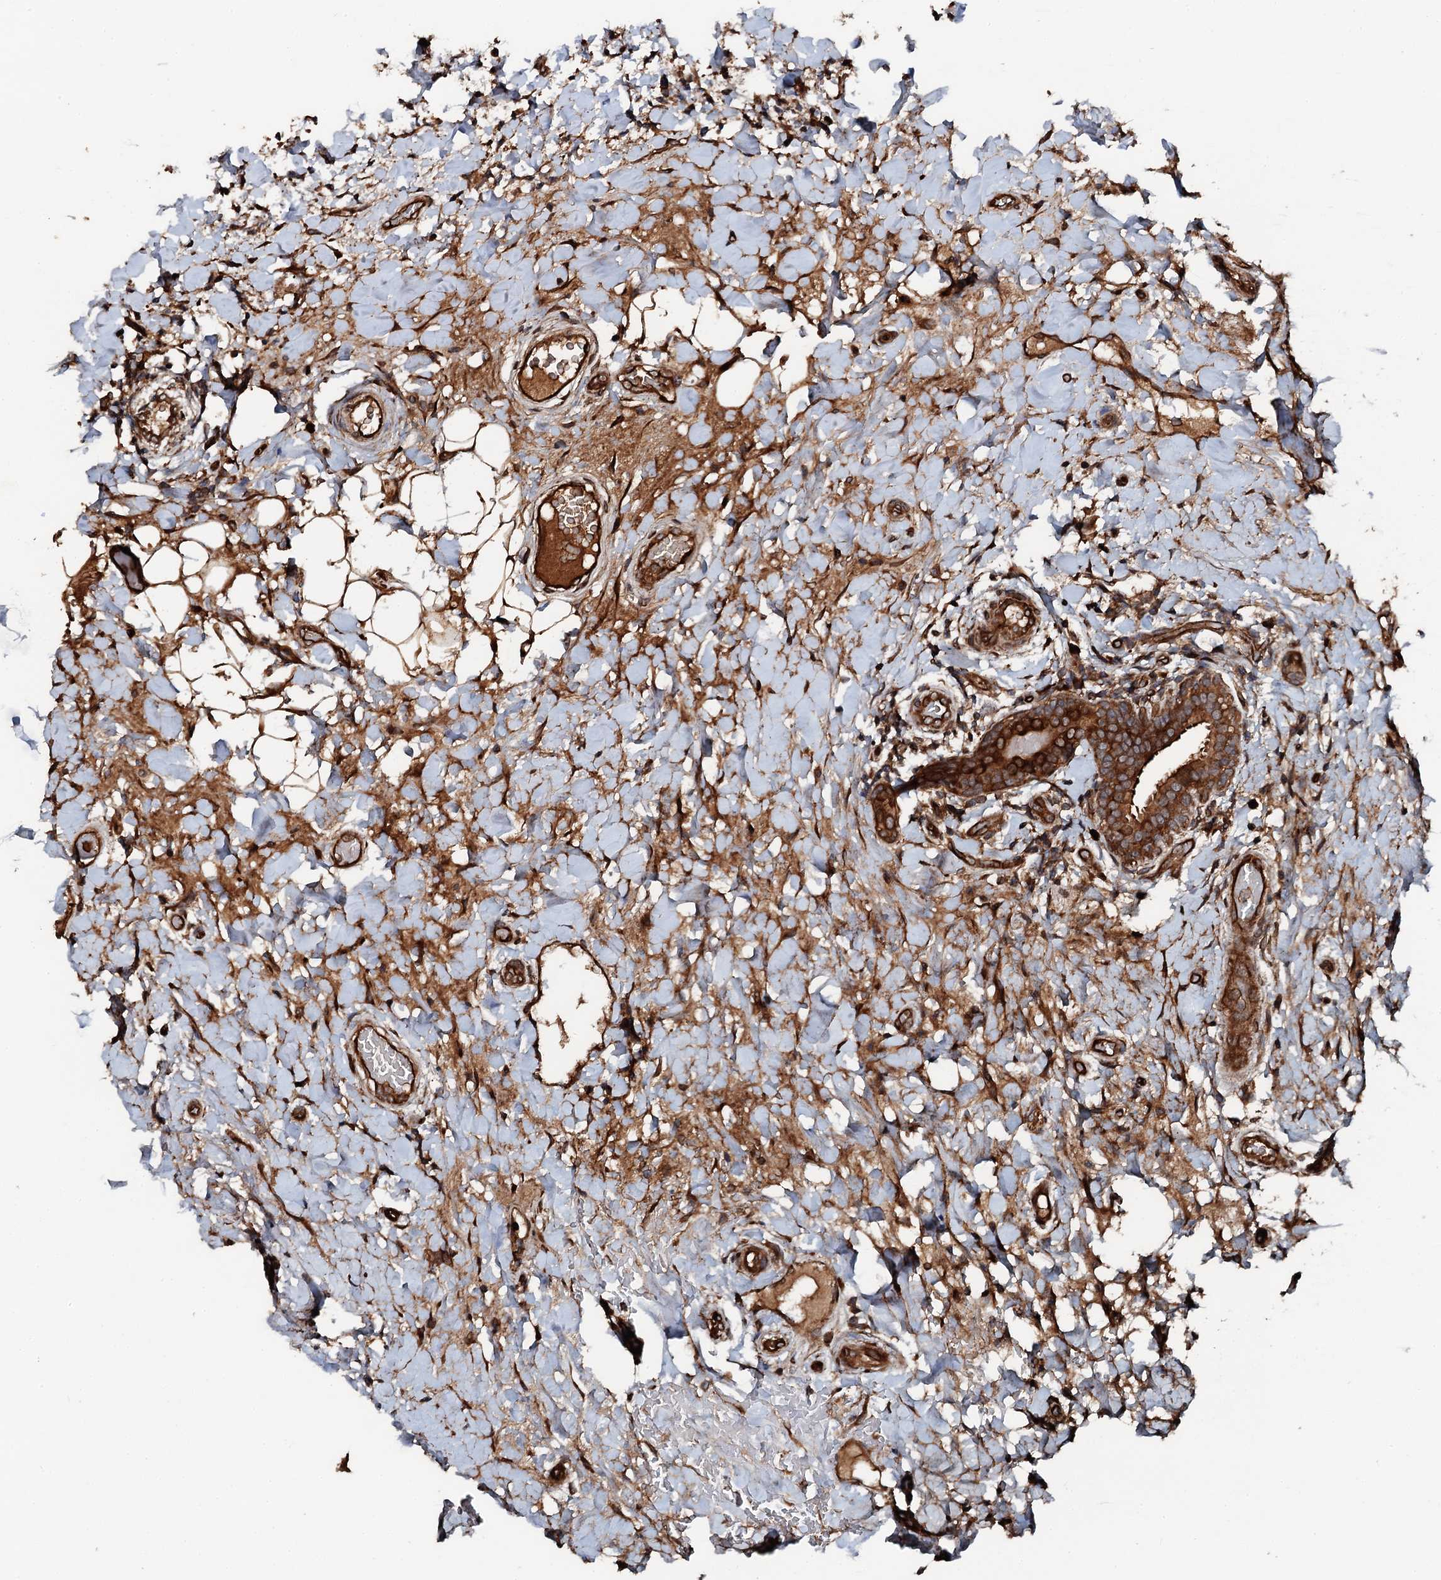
{"staining": {"intensity": "strong", "quantity": ">75%", "location": "cytoplasmic/membranous"}, "tissue": "breast cancer", "cell_type": "Tumor cells", "image_type": "cancer", "snomed": [{"axis": "morphology", "description": "Normal tissue, NOS"}, {"axis": "morphology", "description": "Duct carcinoma"}, {"axis": "topography", "description": "Breast"}], "caption": "This photomicrograph exhibits breast invasive ductal carcinoma stained with immunohistochemistry to label a protein in brown. The cytoplasmic/membranous of tumor cells show strong positivity for the protein. Nuclei are counter-stained blue.", "gene": "FLYWCH1", "patient": {"sex": "female", "age": 62}}